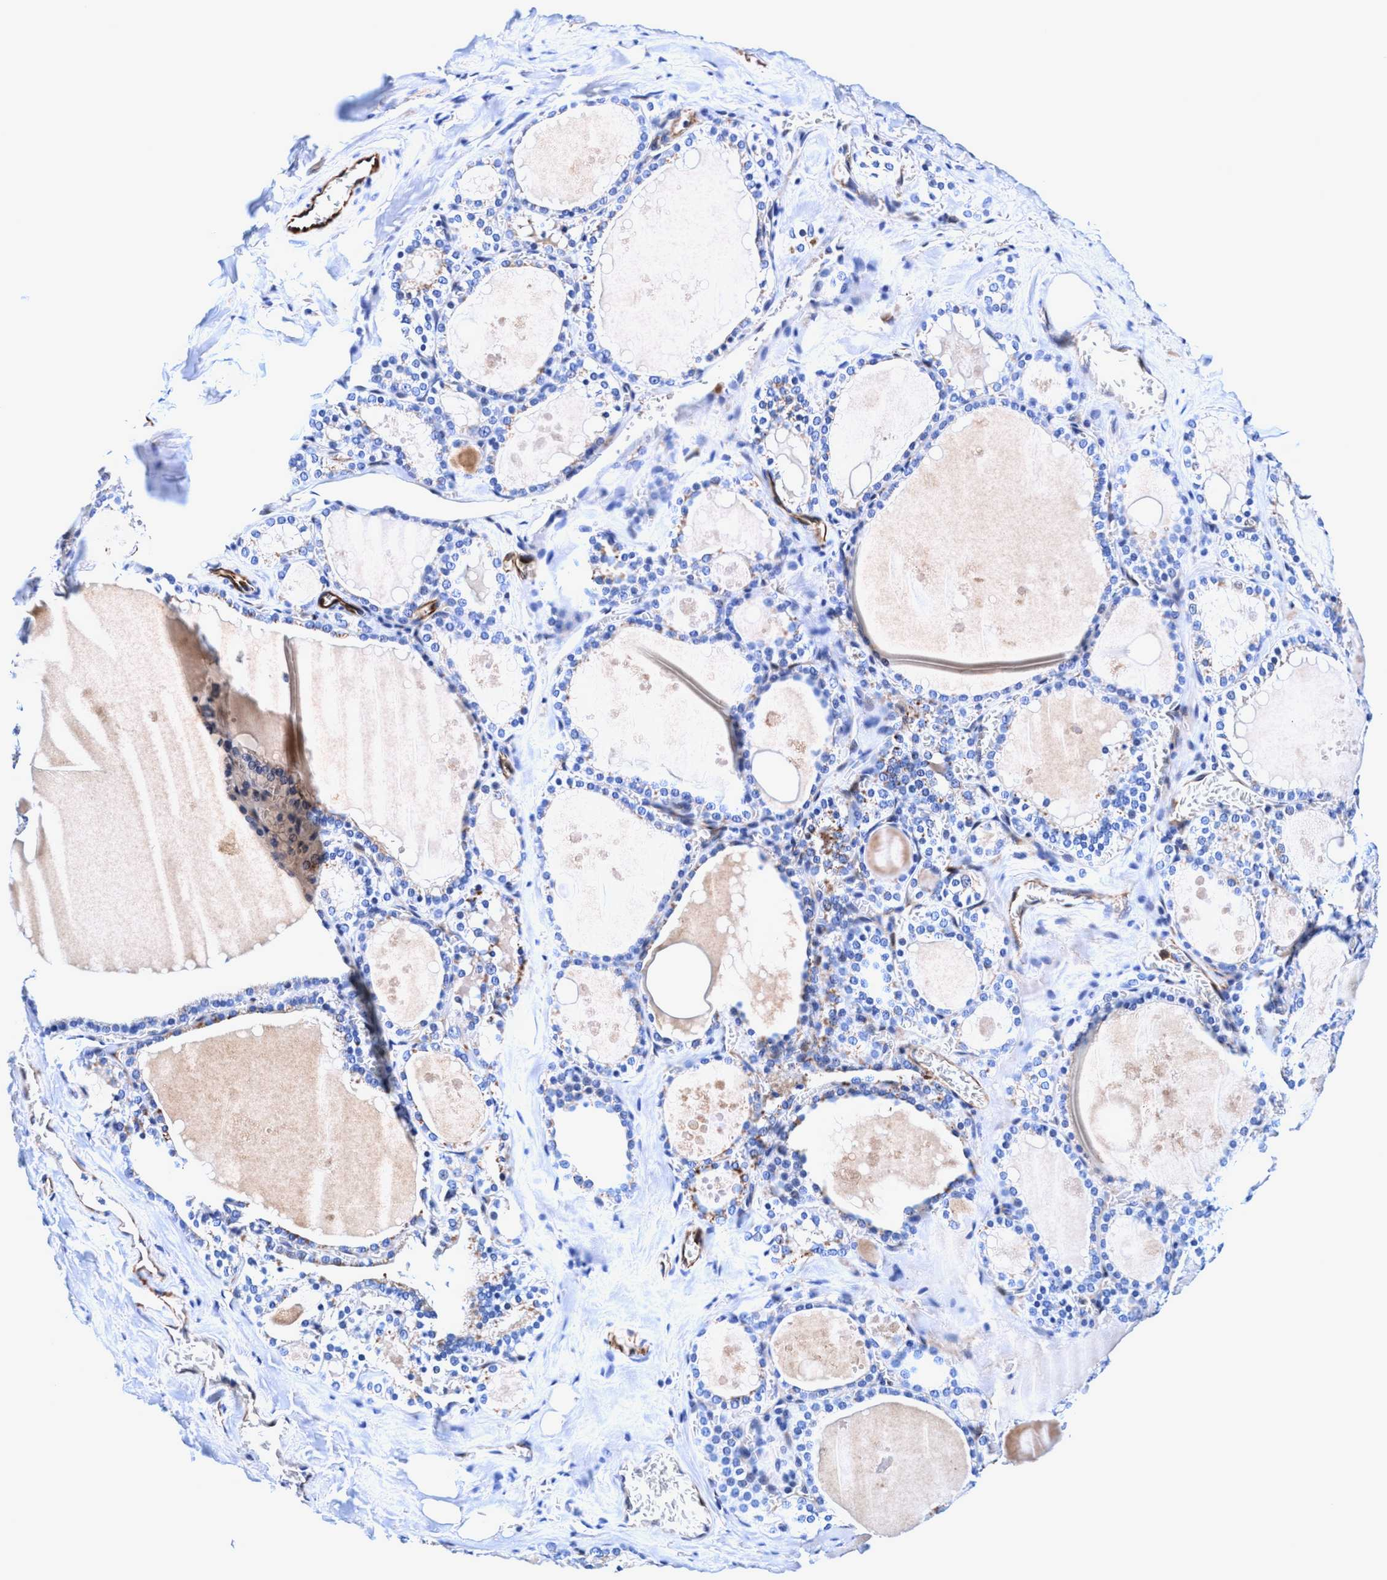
{"staining": {"intensity": "moderate", "quantity": "<25%", "location": "cytoplasmic/membranous"}, "tissue": "thyroid gland", "cell_type": "Glandular cells", "image_type": "normal", "snomed": [{"axis": "morphology", "description": "Normal tissue, NOS"}, {"axis": "topography", "description": "Thyroid gland"}], "caption": "High-magnification brightfield microscopy of benign thyroid gland stained with DAB (brown) and counterstained with hematoxylin (blue). glandular cells exhibit moderate cytoplasmic/membranous expression is present in about<25% of cells. The staining is performed using DAB (3,3'-diaminobenzidine) brown chromogen to label protein expression. The nuclei are counter-stained blue using hematoxylin.", "gene": "UBALD2", "patient": {"sex": "male", "age": 56}}